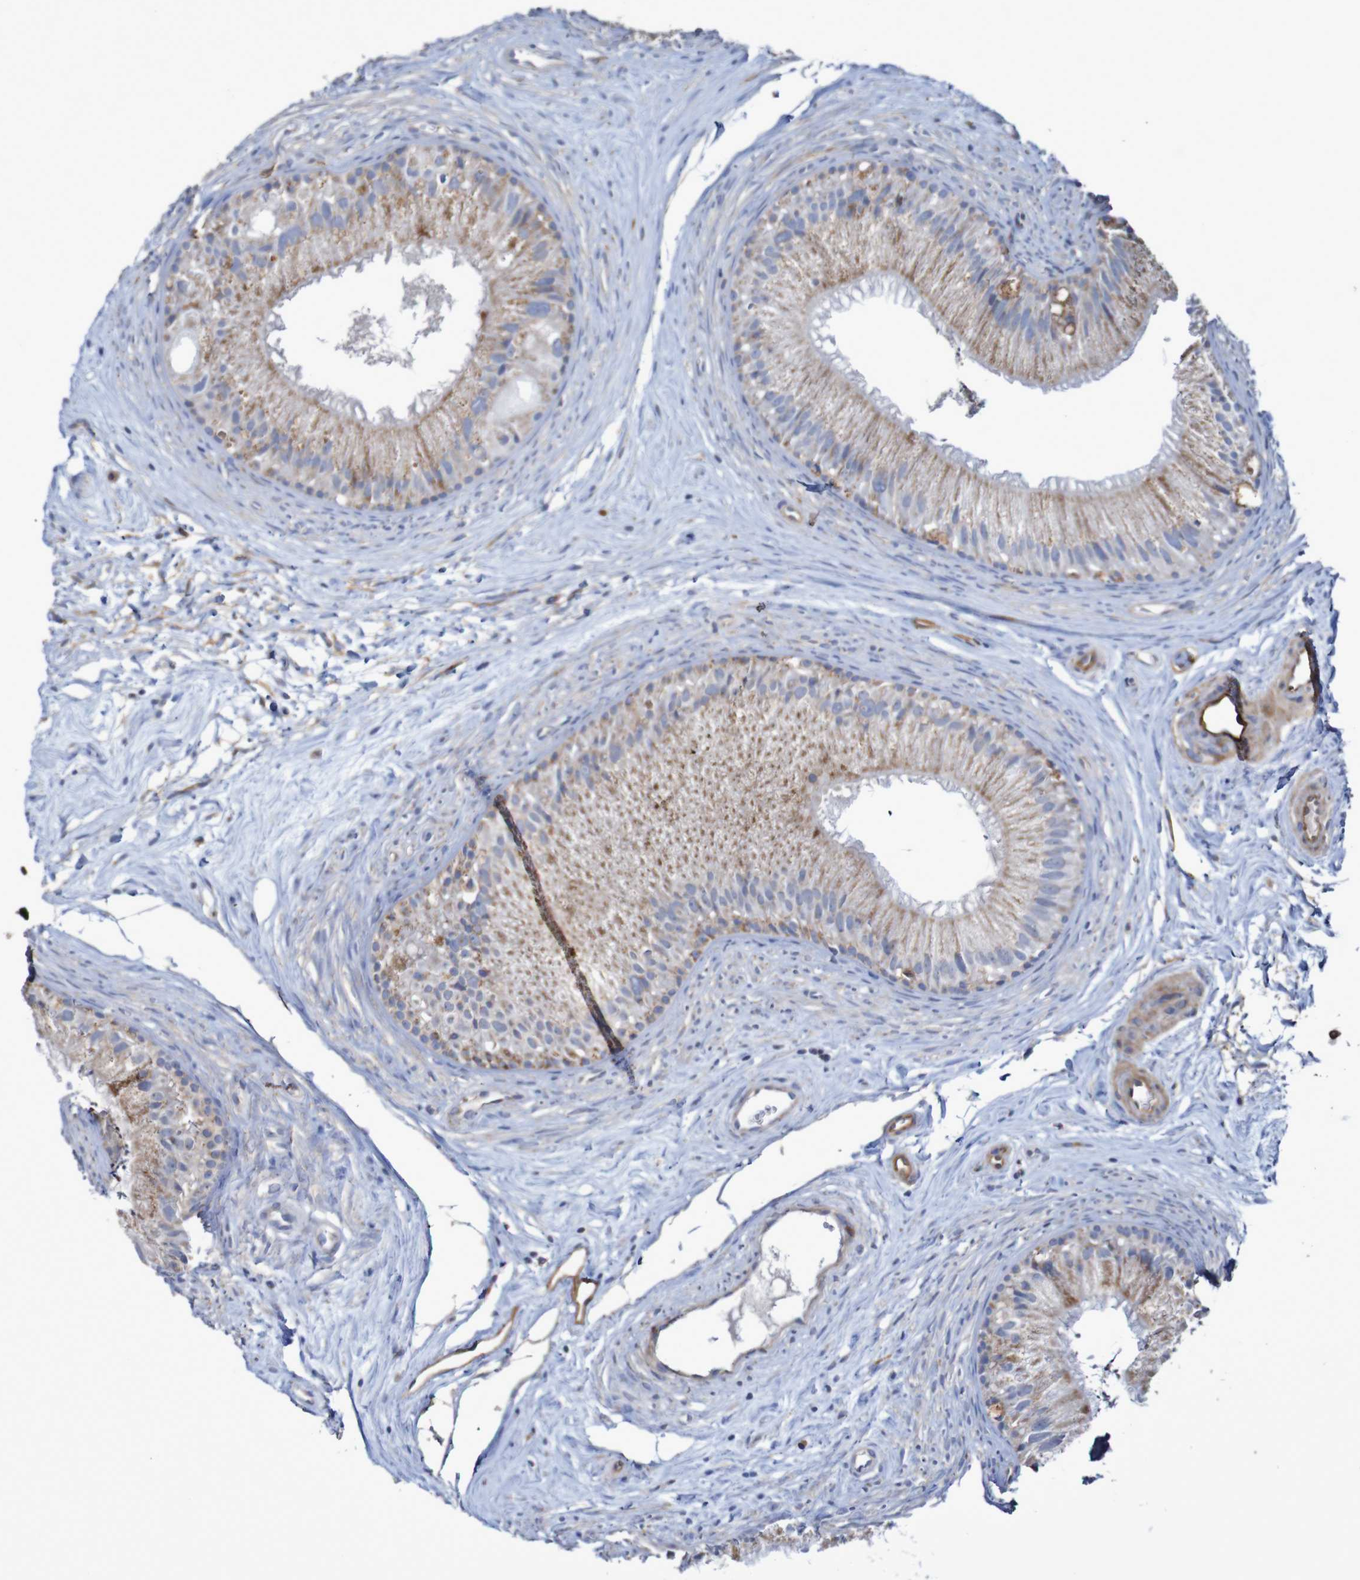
{"staining": {"intensity": "moderate", "quantity": ">75%", "location": "cytoplasmic/membranous"}, "tissue": "epididymis", "cell_type": "Glandular cells", "image_type": "normal", "snomed": [{"axis": "morphology", "description": "Normal tissue, NOS"}, {"axis": "topography", "description": "Epididymis"}], "caption": "Protein staining exhibits moderate cytoplasmic/membranous positivity in approximately >75% of glandular cells in unremarkable epididymis. (DAB (3,3'-diaminobenzidine) IHC, brown staining for protein, blue staining for nuclei).", "gene": "MMEL1", "patient": {"sex": "male", "age": 56}}